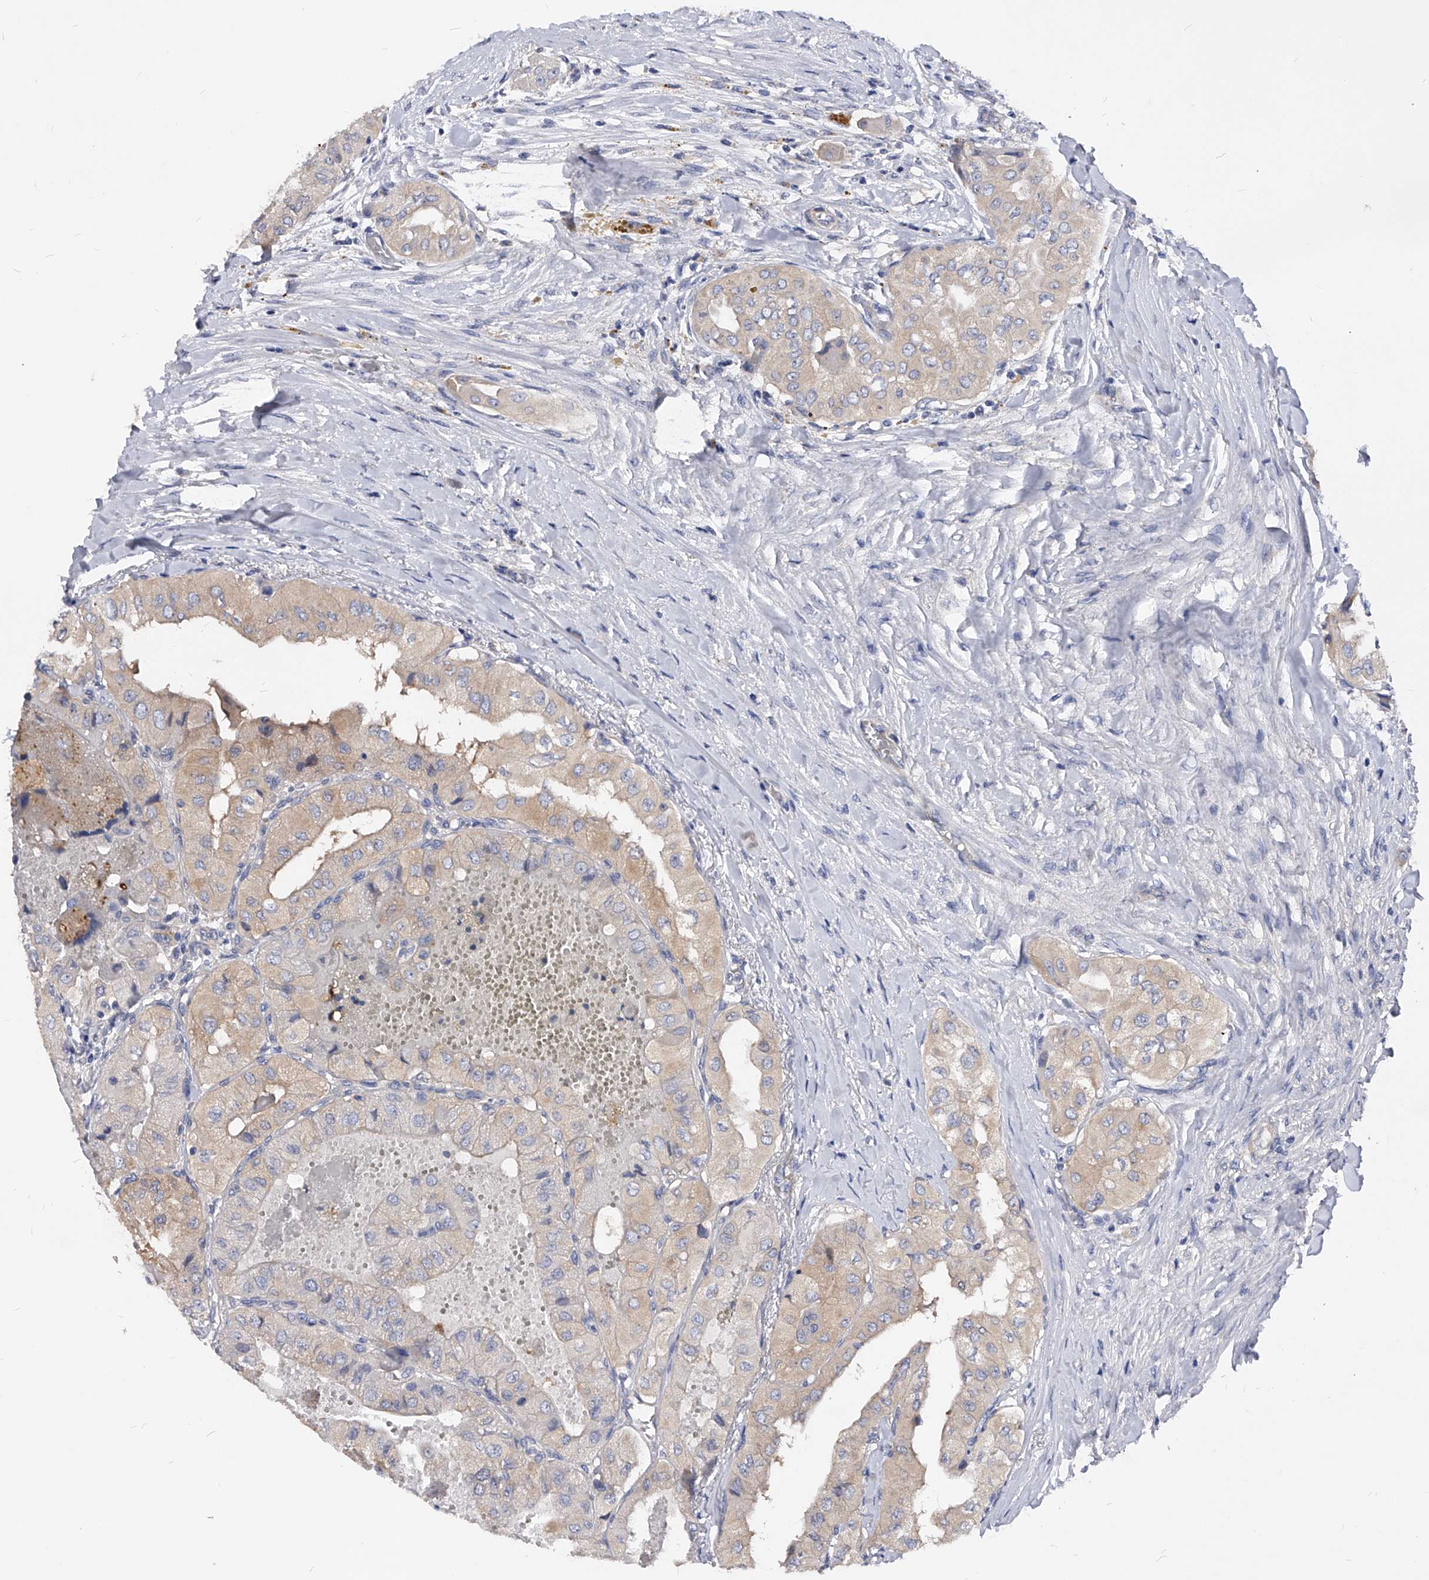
{"staining": {"intensity": "weak", "quantity": ">75%", "location": "cytoplasmic/membranous"}, "tissue": "thyroid cancer", "cell_type": "Tumor cells", "image_type": "cancer", "snomed": [{"axis": "morphology", "description": "Papillary adenocarcinoma, NOS"}, {"axis": "topography", "description": "Thyroid gland"}], "caption": "Immunohistochemical staining of thyroid papillary adenocarcinoma displays weak cytoplasmic/membranous protein expression in about >75% of tumor cells. Using DAB (brown) and hematoxylin (blue) stains, captured at high magnification using brightfield microscopy.", "gene": "PPP5C", "patient": {"sex": "female", "age": 59}}